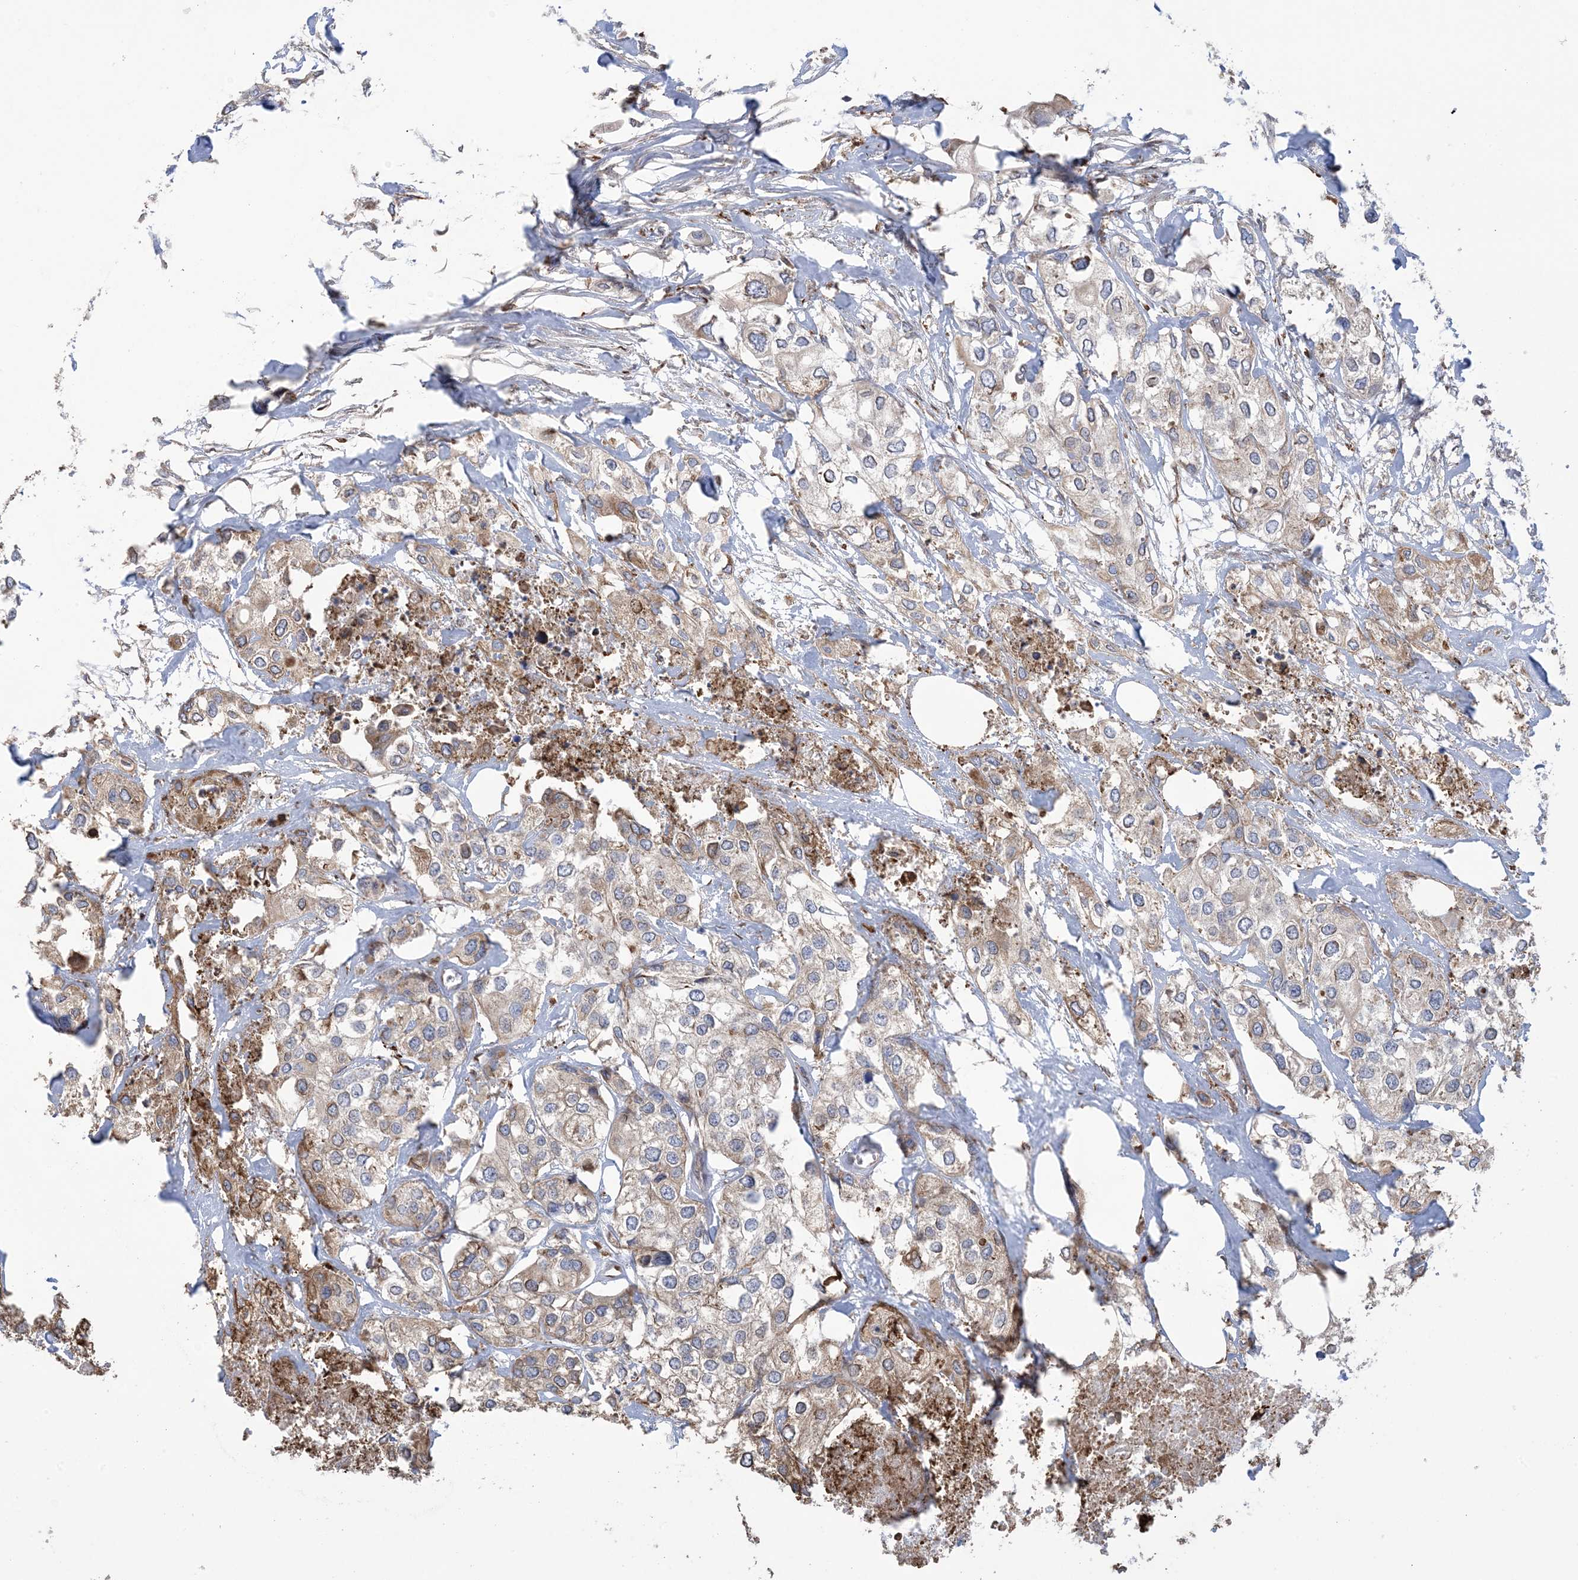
{"staining": {"intensity": "weak", "quantity": "25%-75%", "location": "cytoplasmic/membranous"}, "tissue": "urothelial cancer", "cell_type": "Tumor cells", "image_type": "cancer", "snomed": [{"axis": "morphology", "description": "Urothelial carcinoma, High grade"}, {"axis": "topography", "description": "Urinary bladder"}], "caption": "Immunohistochemical staining of high-grade urothelial carcinoma exhibits low levels of weak cytoplasmic/membranous expression in approximately 25%-75% of tumor cells.", "gene": "SHANK1", "patient": {"sex": "male", "age": 64}}